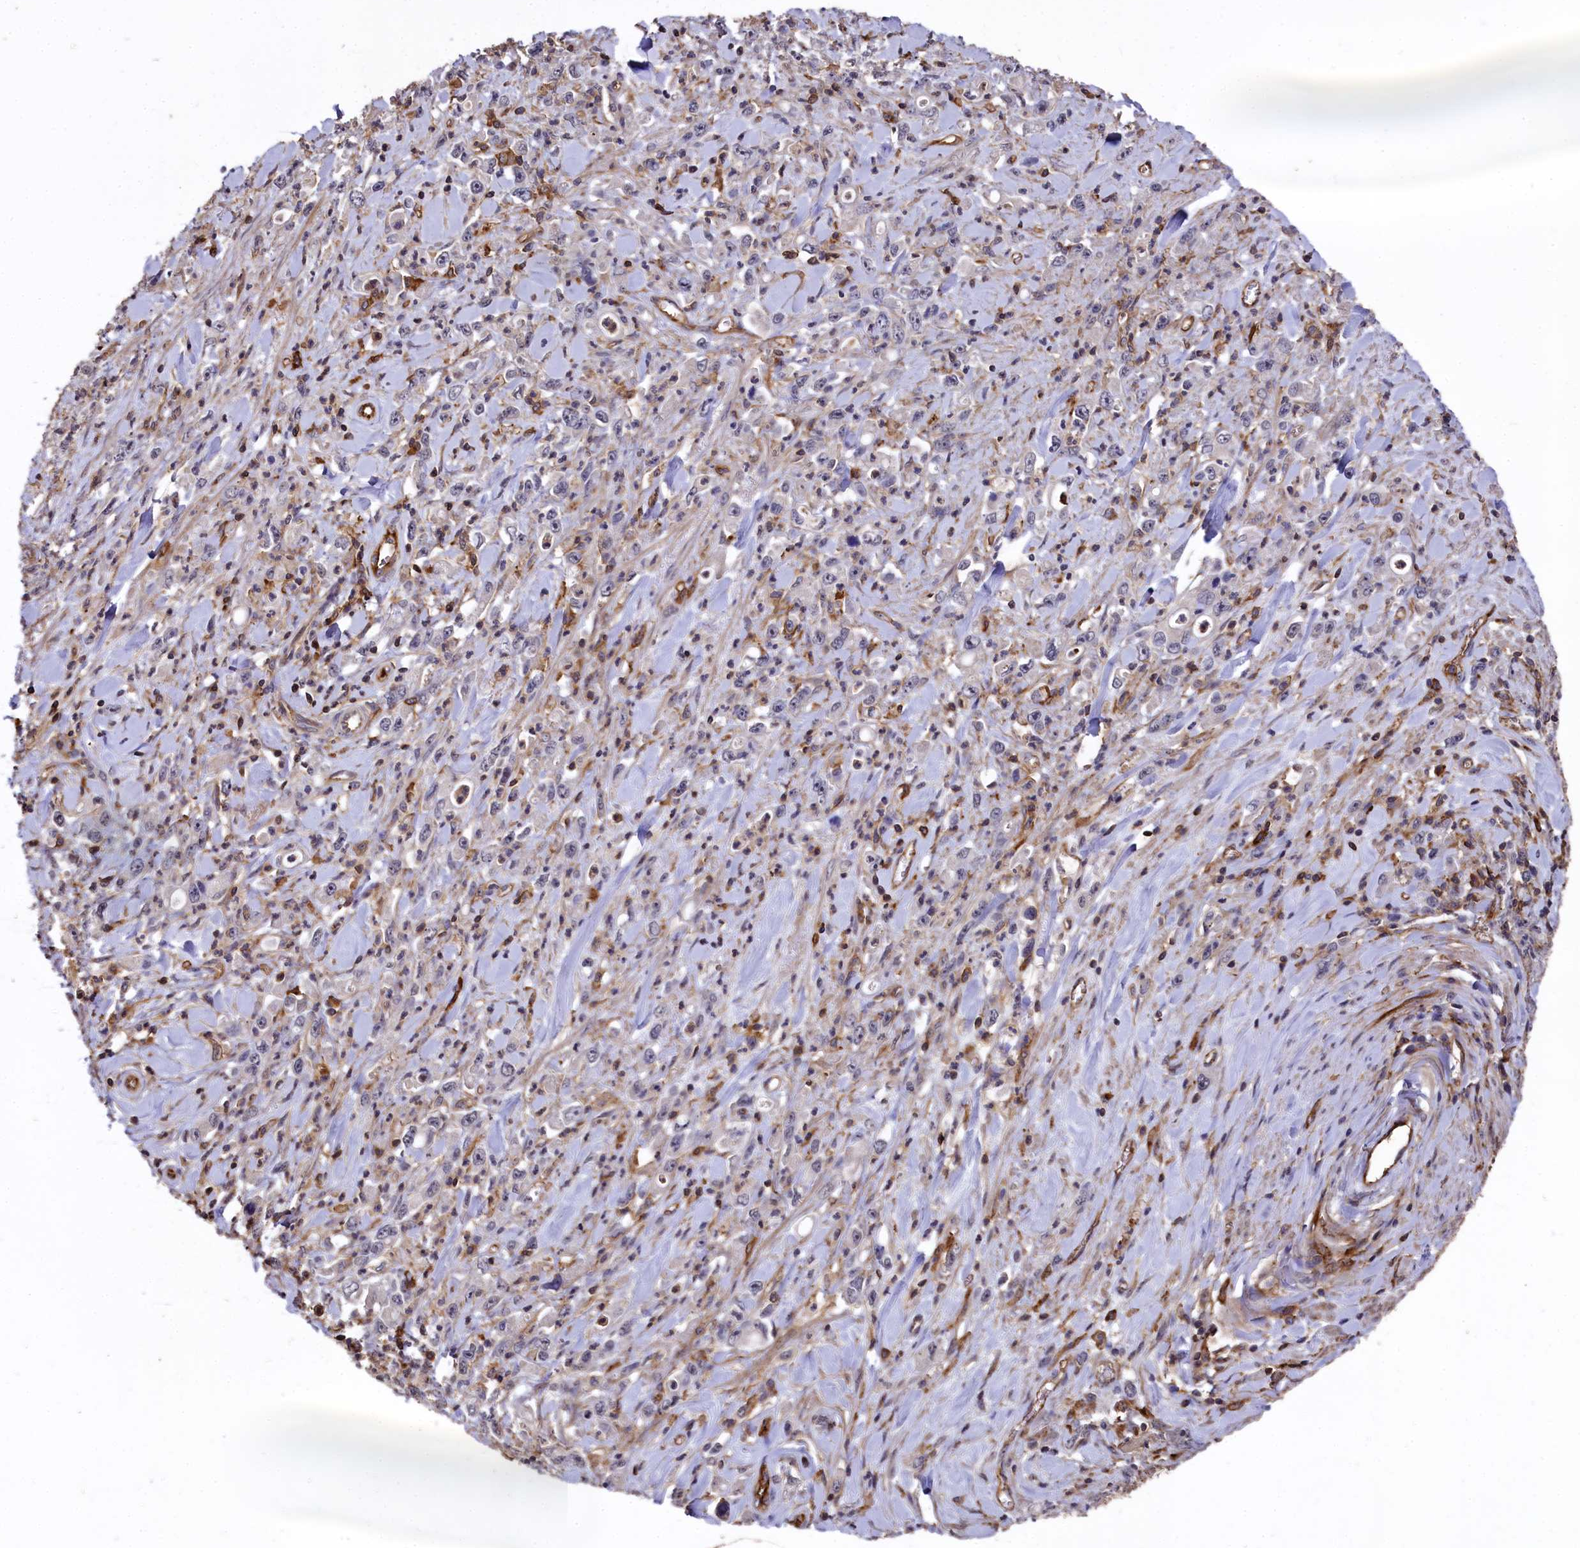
{"staining": {"intensity": "negative", "quantity": "none", "location": "none"}, "tissue": "stomach cancer", "cell_type": "Tumor cells", "image_type": "cancer", "snomed": [{"axis": "morphology", "description": "Adenocarcinoma, NOS"}, {"axis": "topography", "description": "Stomach, lower"}], "caption": "Stomach cancer (adenocarcinoma) was stained to show a protein in brown. There is no significant positivity in tumor cells.", "gene": "PLEKHO2", "patient": {"sex": "female", "age": 43}}